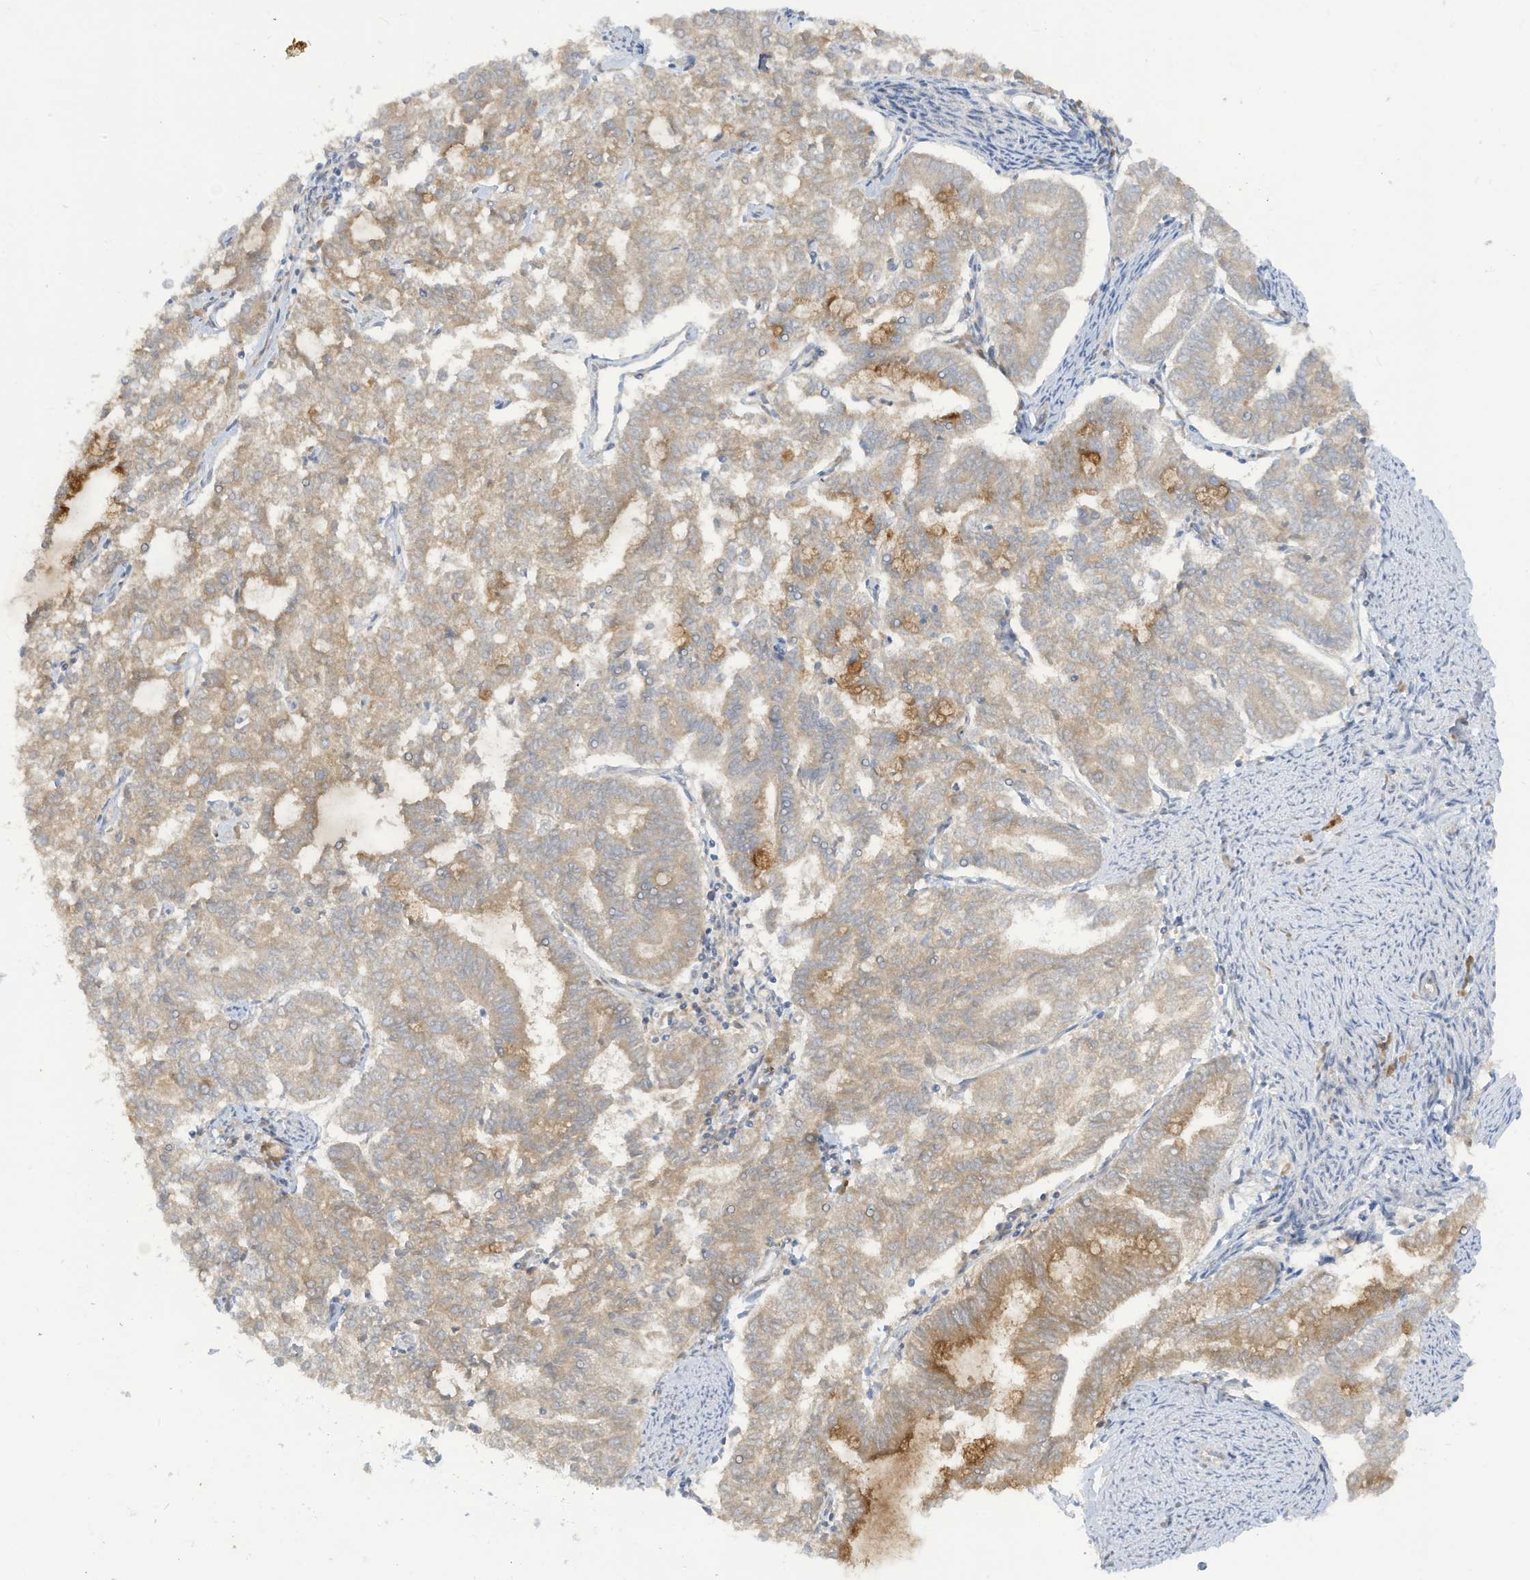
{"staining": {"intensity": "moderate", "quantity": "<25%", "location": "cytoplasmic/membranous"}, "tissue": "endometrial cancer", "cell_type": "Tumor cells", "image_type": "cancer", "snomed": [{"axis": "morphology", "description": "Adenocarcinoma, NOS"}, {"axis": "topography", "description": "Endometrium"}], "caption": "This histopathology image demonstrates immunohistochemistry (IHC) staining of human endometrial cancer, with low moderate cytoplasmic/membranous expression in about <25% of tumor cells.", "gene": "LRRN2", "patient": {"sex": "female", "age": 79}}